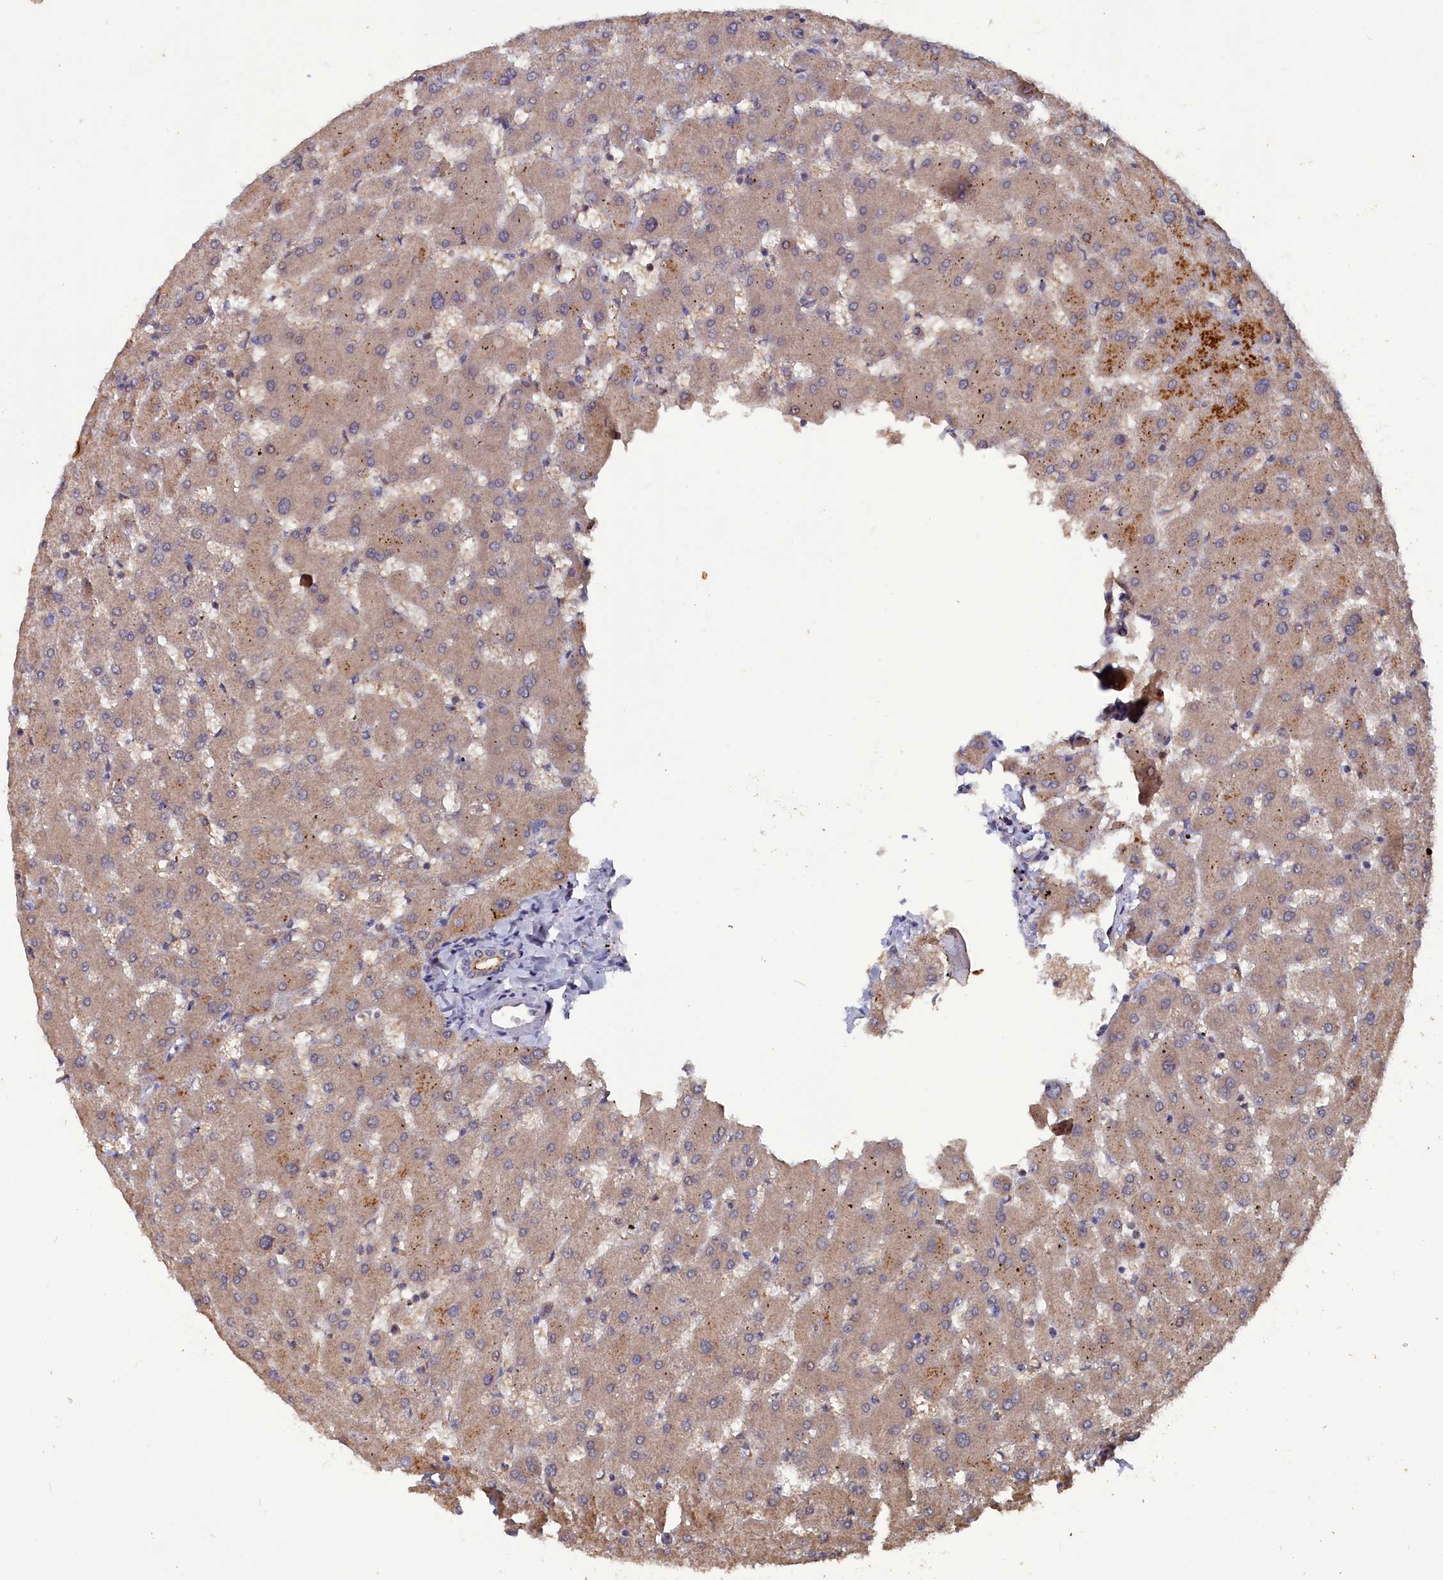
{"staining": {"intensity": "weak", "quantity": "<25%", "location": "cytoplasmic/membranous"}, "tissue": "liver", "cell_type": "Cholangiocytes", "image_type": "normal", "snomed": [{"axis": "morphology", "description": "Normal tissue, NOS"}, {"axis": "topography", "description": "Liver"}], "caption": "The IHC micrograph has no significant expression in cholangiocytes of liver. (DAB (3,3'-diaminobenzidine) immunohistochemistry (IHC) with hematoxylin counter stain).", "gene": "TMC5", "patient": {"sex": "female", "age": 63}}